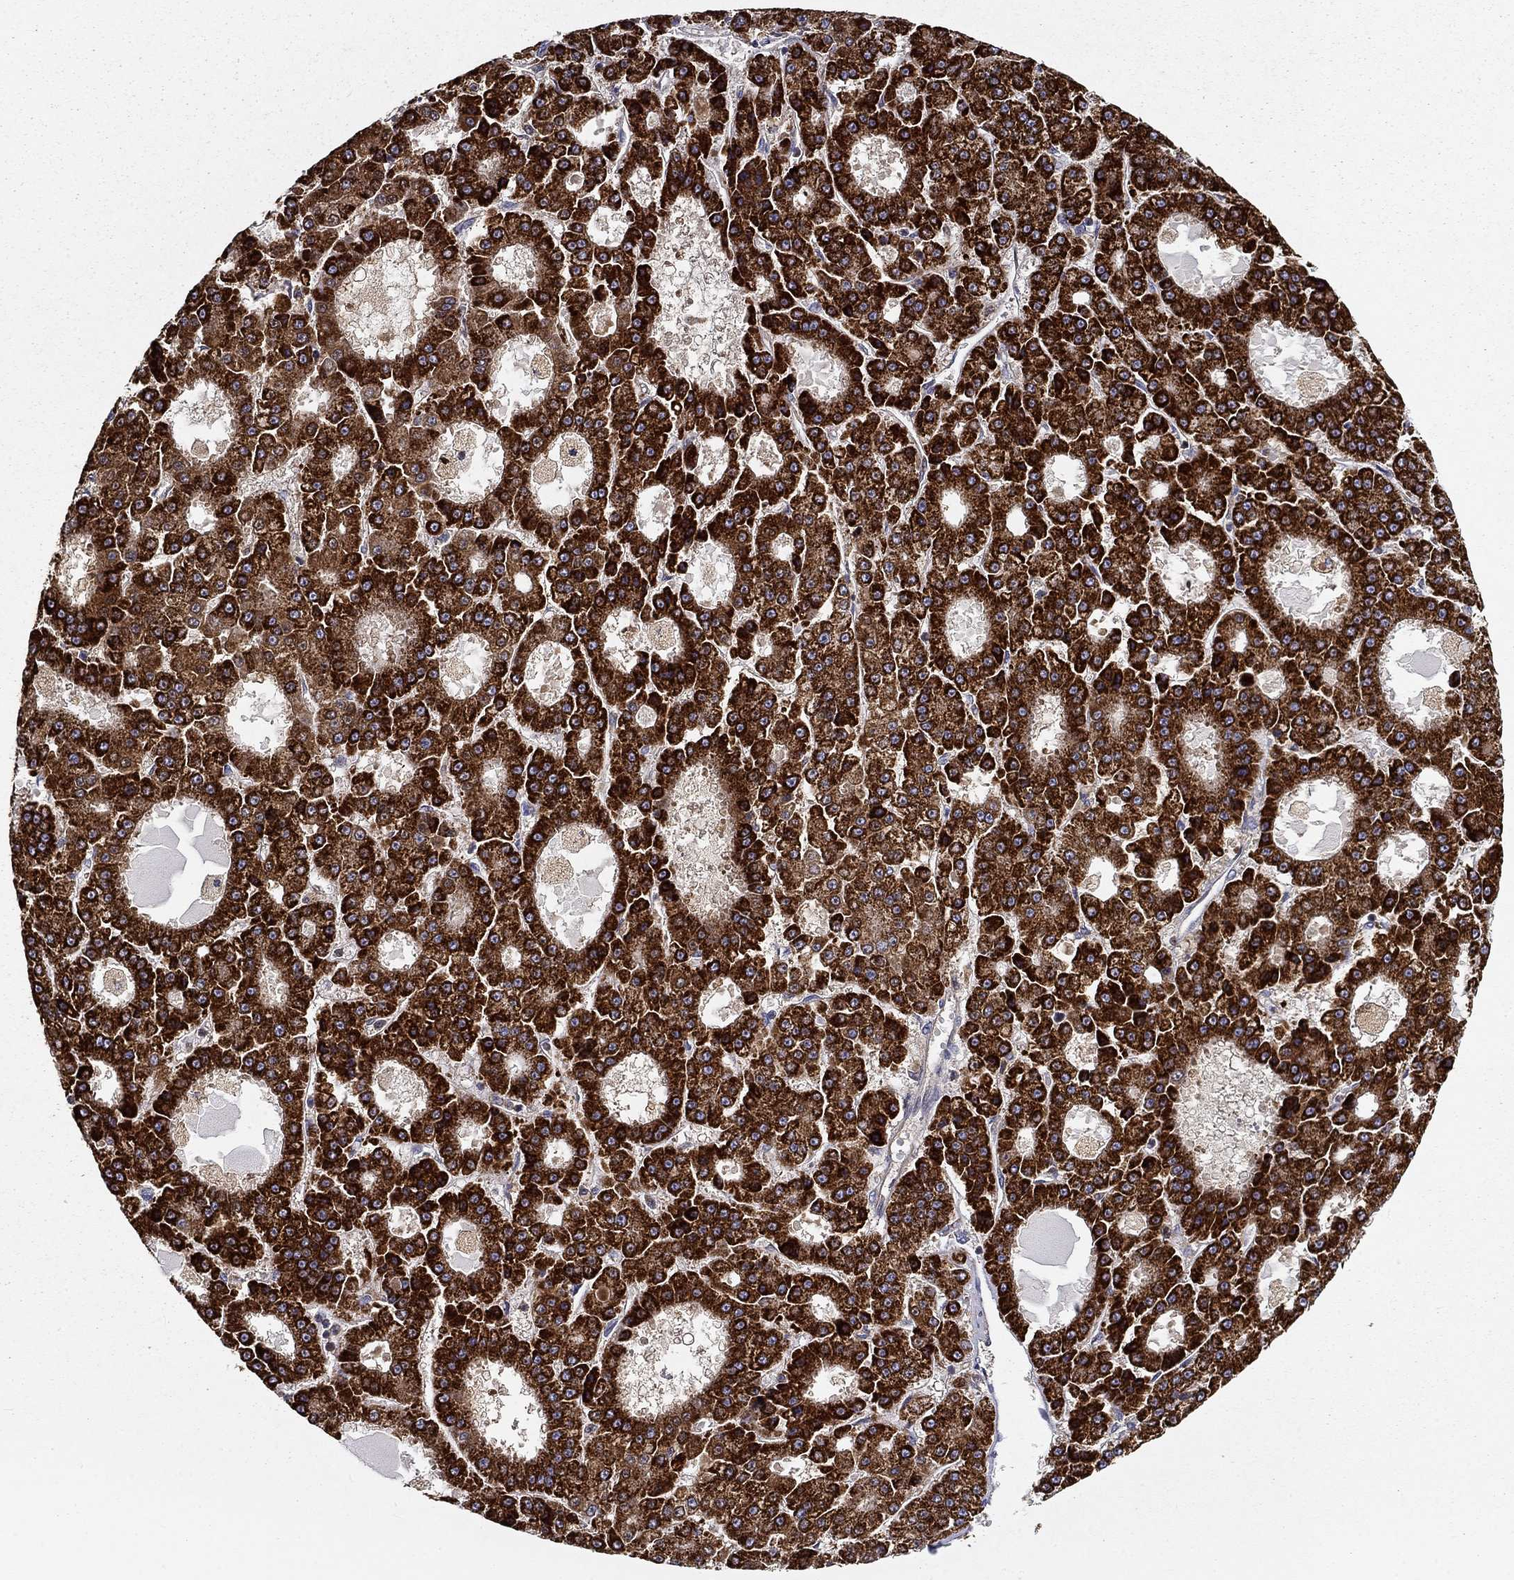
{"staining": {"intensity": "strong", "quantity": ">75%", "location": "cytoplasmic/membranous"}, "tissue": "liver cancer", "cell_type": "Tumor cells", "image_type": "cancer", "snomed": [{"axis": "morphology", "description": "Carcinoma, Hepatocellular, NOS"}, {"axis": "topography", "description": "Liver"}], "caption": "Immunohistochemistry (IHC) image of liver cancer stained for a protein (brown), which displays high levels of strong cytoplasmic/membranous positivity in about >75% of tumor cells.", "gene": "ALDH4A1", "patient": {"sex": "male", "age": 70}}